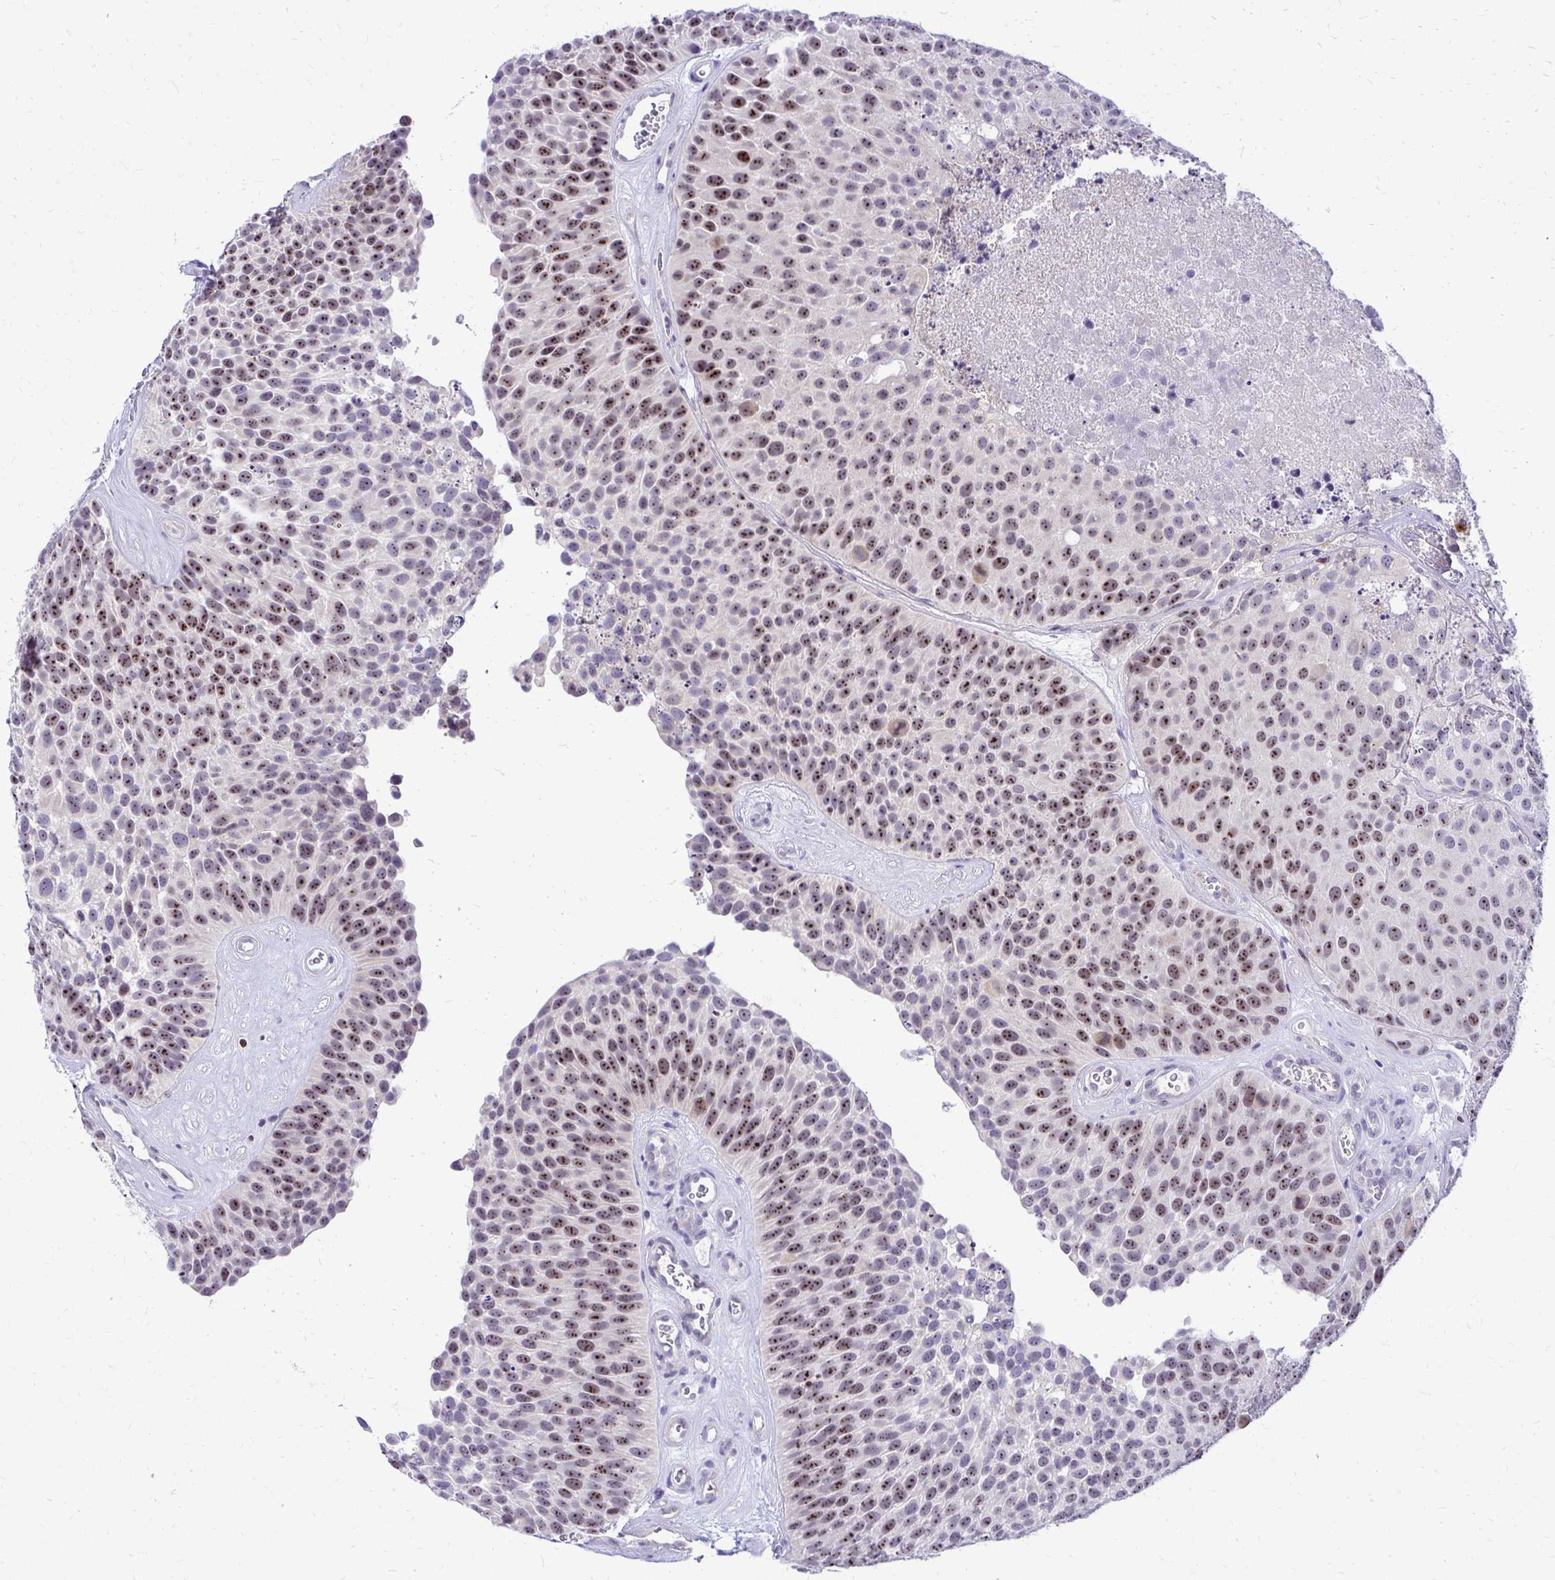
{"staining": {"intensity": "moderate", "quantity": ">75%", "location": "nuclear"}, "tissue": "urothelial cancer", "cell_type": "Tumor cells", "image_type": "cancer", "snomed": [{"axis": "morphology", "description": "Urothelial carcinoma, Low grade"}, {"axis": "topography", "description": "Urinary bladder"}], "caption": "Immunohistochemical staining of human urothelial carcinoma (low-grade) shows medium levels of moderate nuclear protein staining in approximately >75% of tumor cells.", "gene": "NIFK", "patient": {"sex": "male", "age": 76}}